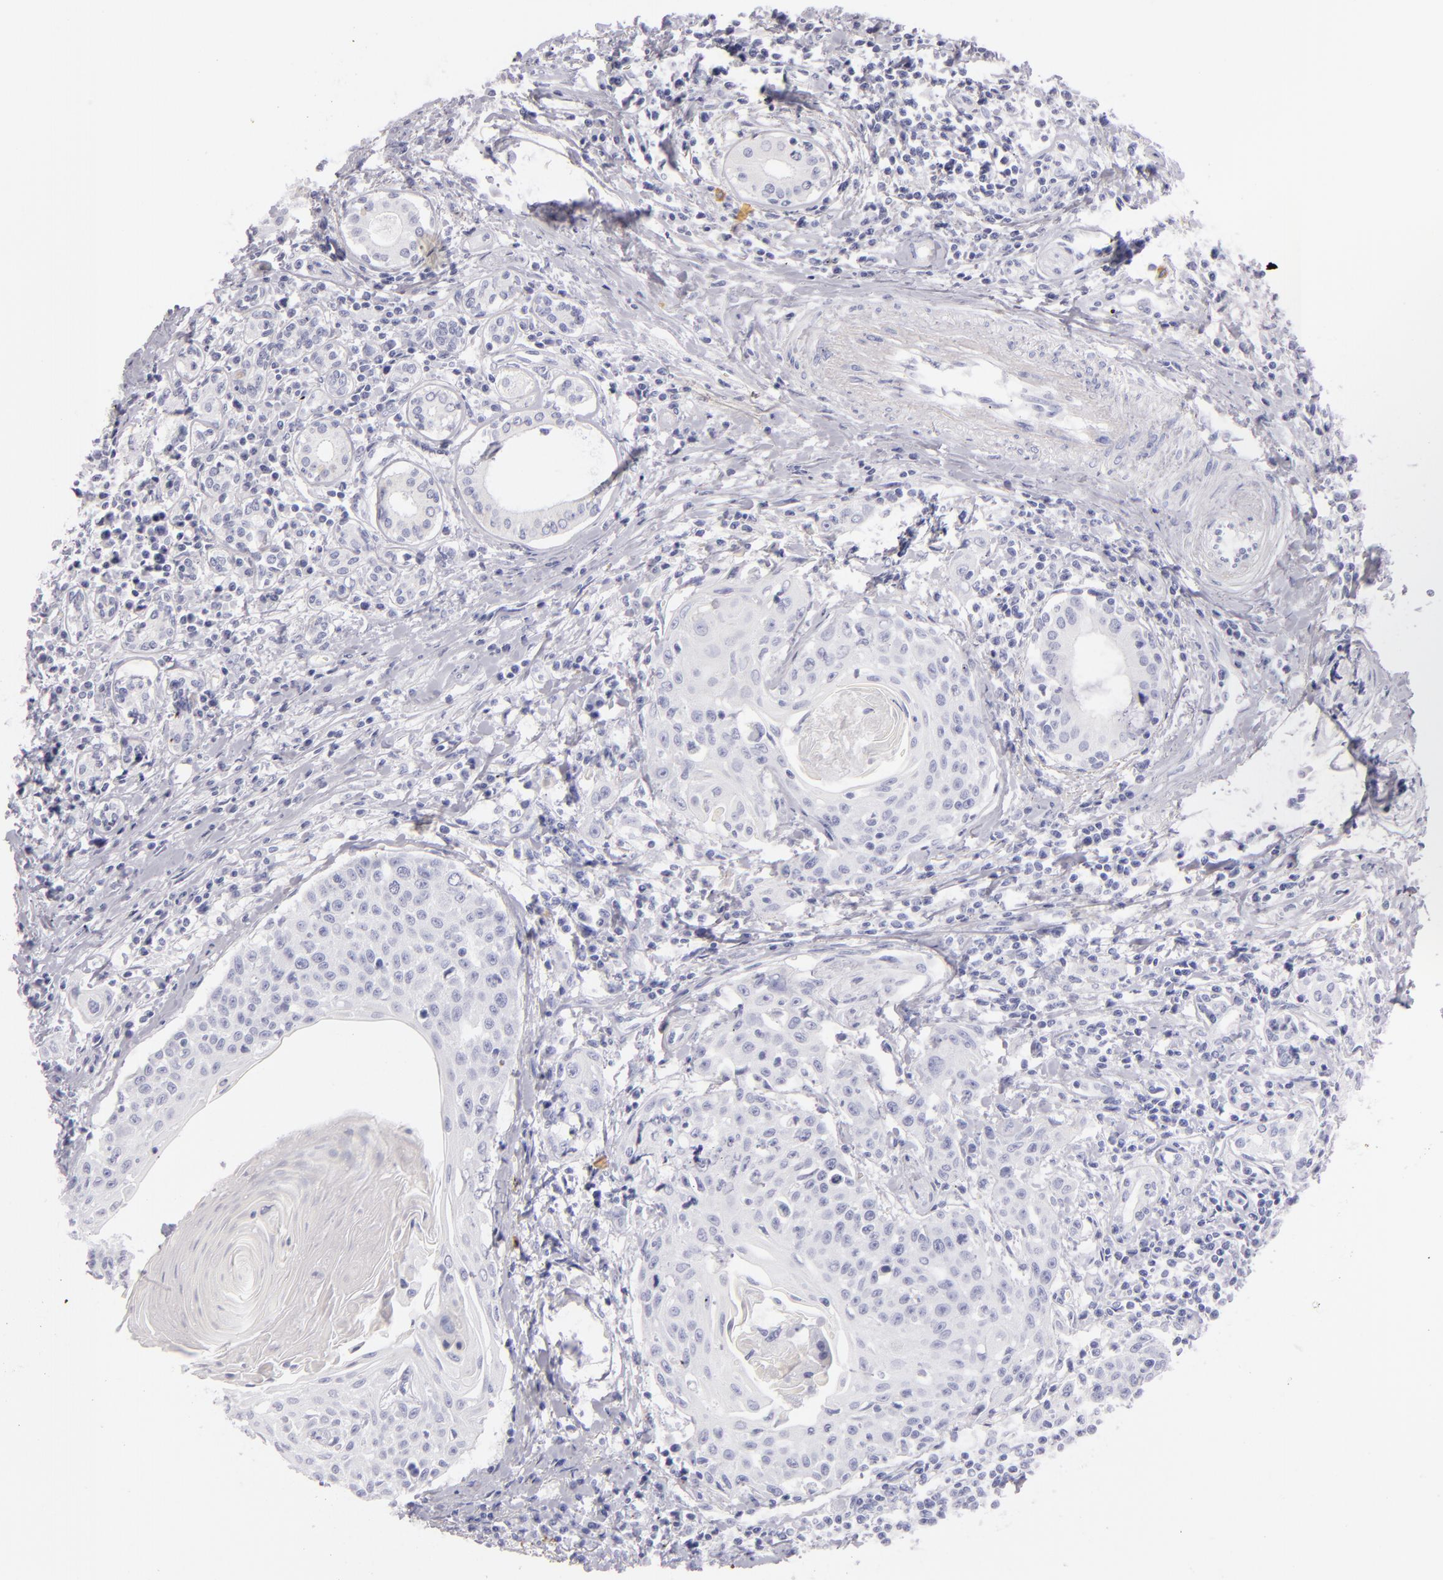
{"staining": {"intensity": "negative", "quantity": "none", "location": "none"}, "tissue": "head and neck cancer", "cell_type": "Tumor cells", "image_type": "cancer", "snomed": [{"axis": "morphology", "description": "Squamous cell carcinoma, NOS"}, {"axis": "morphology", "description": "Squamous cell carcinoma, metastatic, NOS"}, {"axis": "topography", "description": "Lymph node"}, {"axis": "topography", "description": "Salivary gland"}, {"axis": "topography", "description": "Head-Neck"}], "caption": "Immunohistochemical staining of head and neck cancer displays no significant positivity in tumor cells. (DAB IHC, high magnification).", "gene": "TPSD1", "patient": {"sex": "female", "age": 74}}